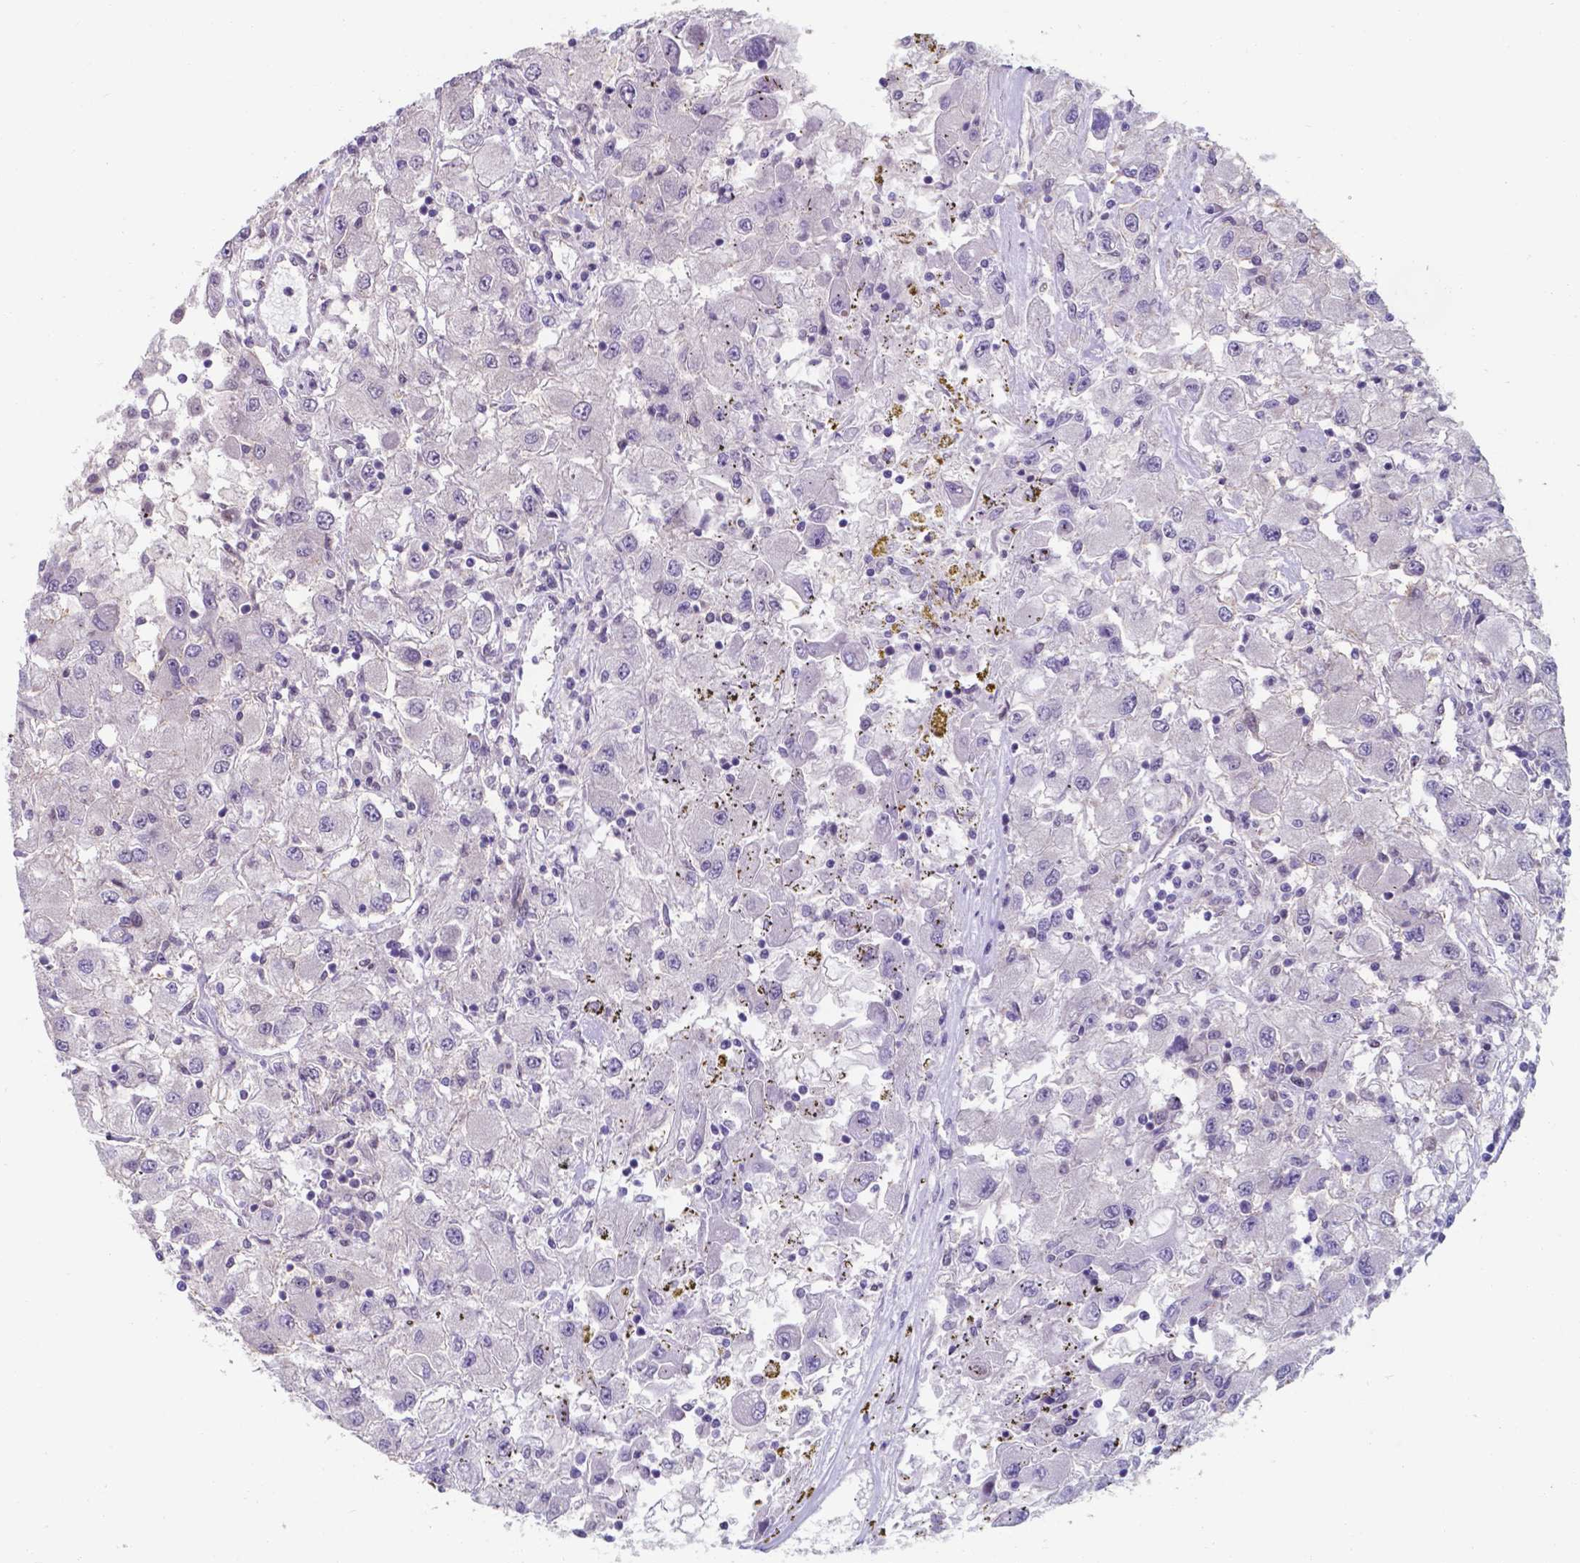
{"staining": {"intensity": "negative", "quantity": "none", "location": "none"}, "tissue": "renal cancer", "cell_type": "Tumor cells", "image_type": "cancer", "snomed": [{"axis": "morphology", "description": "Adenocarcinoma, NOS"}, {"axis": "topography", "description": "Kidney"}], "caption": "This photomicrograph is of renal cancer stained with immunohistochemistry (IHC) to label a protein in brown with the nuclei are counter-stained blue. There is no staining in tumor cells.", "gene": "UBE2E2", "patient": {"sex": "female", "age": 67}}